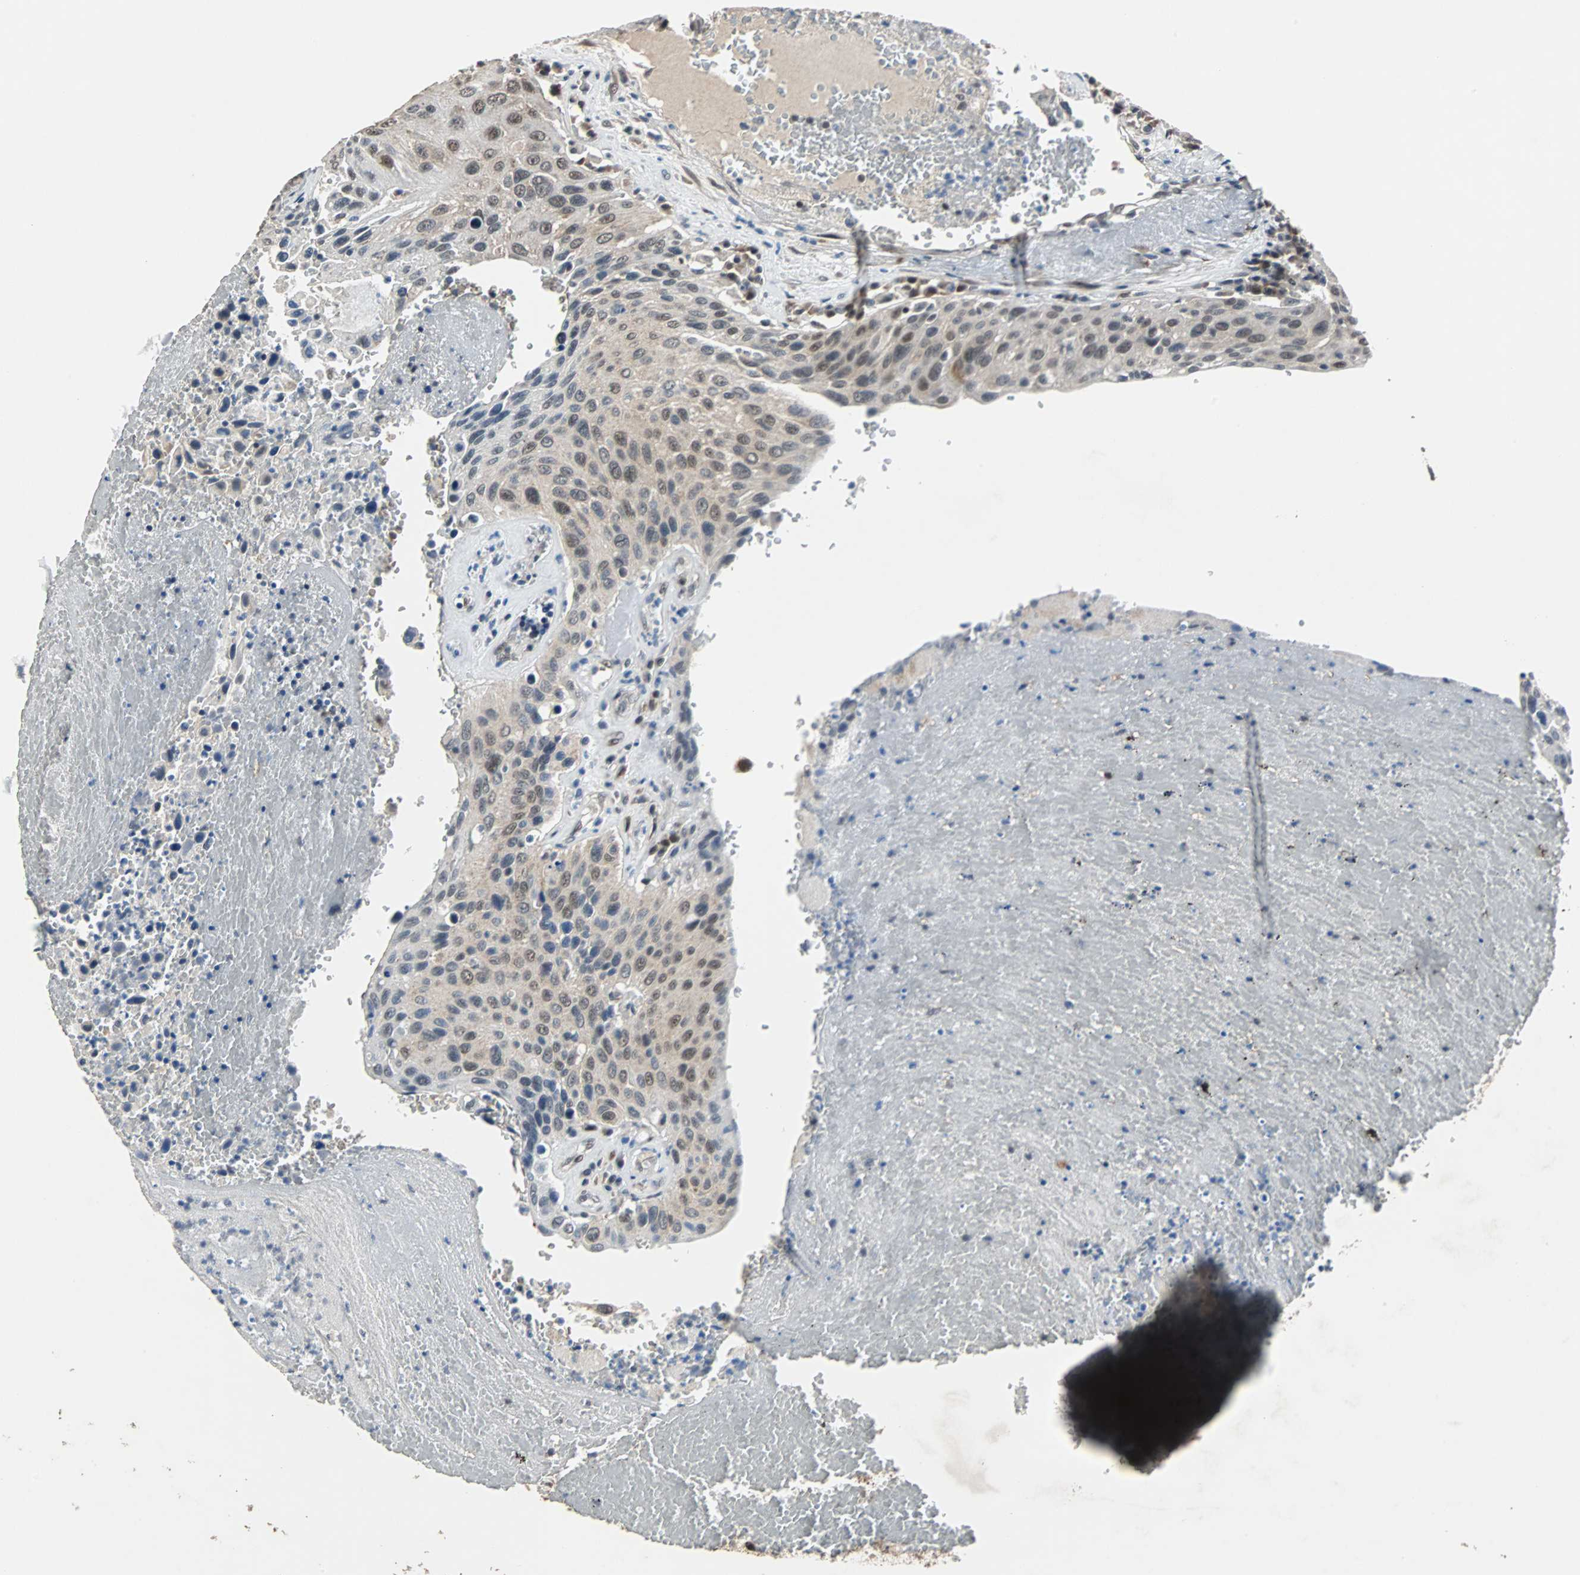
{"staining": {"intensity": "weak", "quantity": "25%-75%", "location": "cytoplasmic/membranous,nuclear"}, "tissue": "urothelial cancer", "cell_type": "Tumor cells", "image_type": "cancer", "snomed": [{"axis": "morphology", "description": "Urothelial carcinoma, High grade"}, {"axis": "topography", "description": "Urinary bladder"}], "caption": "This histopathology image displays urothelial cancer stained with immunohistochemistry to label a protein in brown. The cytoplasmic/membranous and nuclear of tumor cells show weak positivity for the protein. Nuclei are counter-stained blue.", "gene": "USP28", "patient": {"sex": "male", "age": 66}}